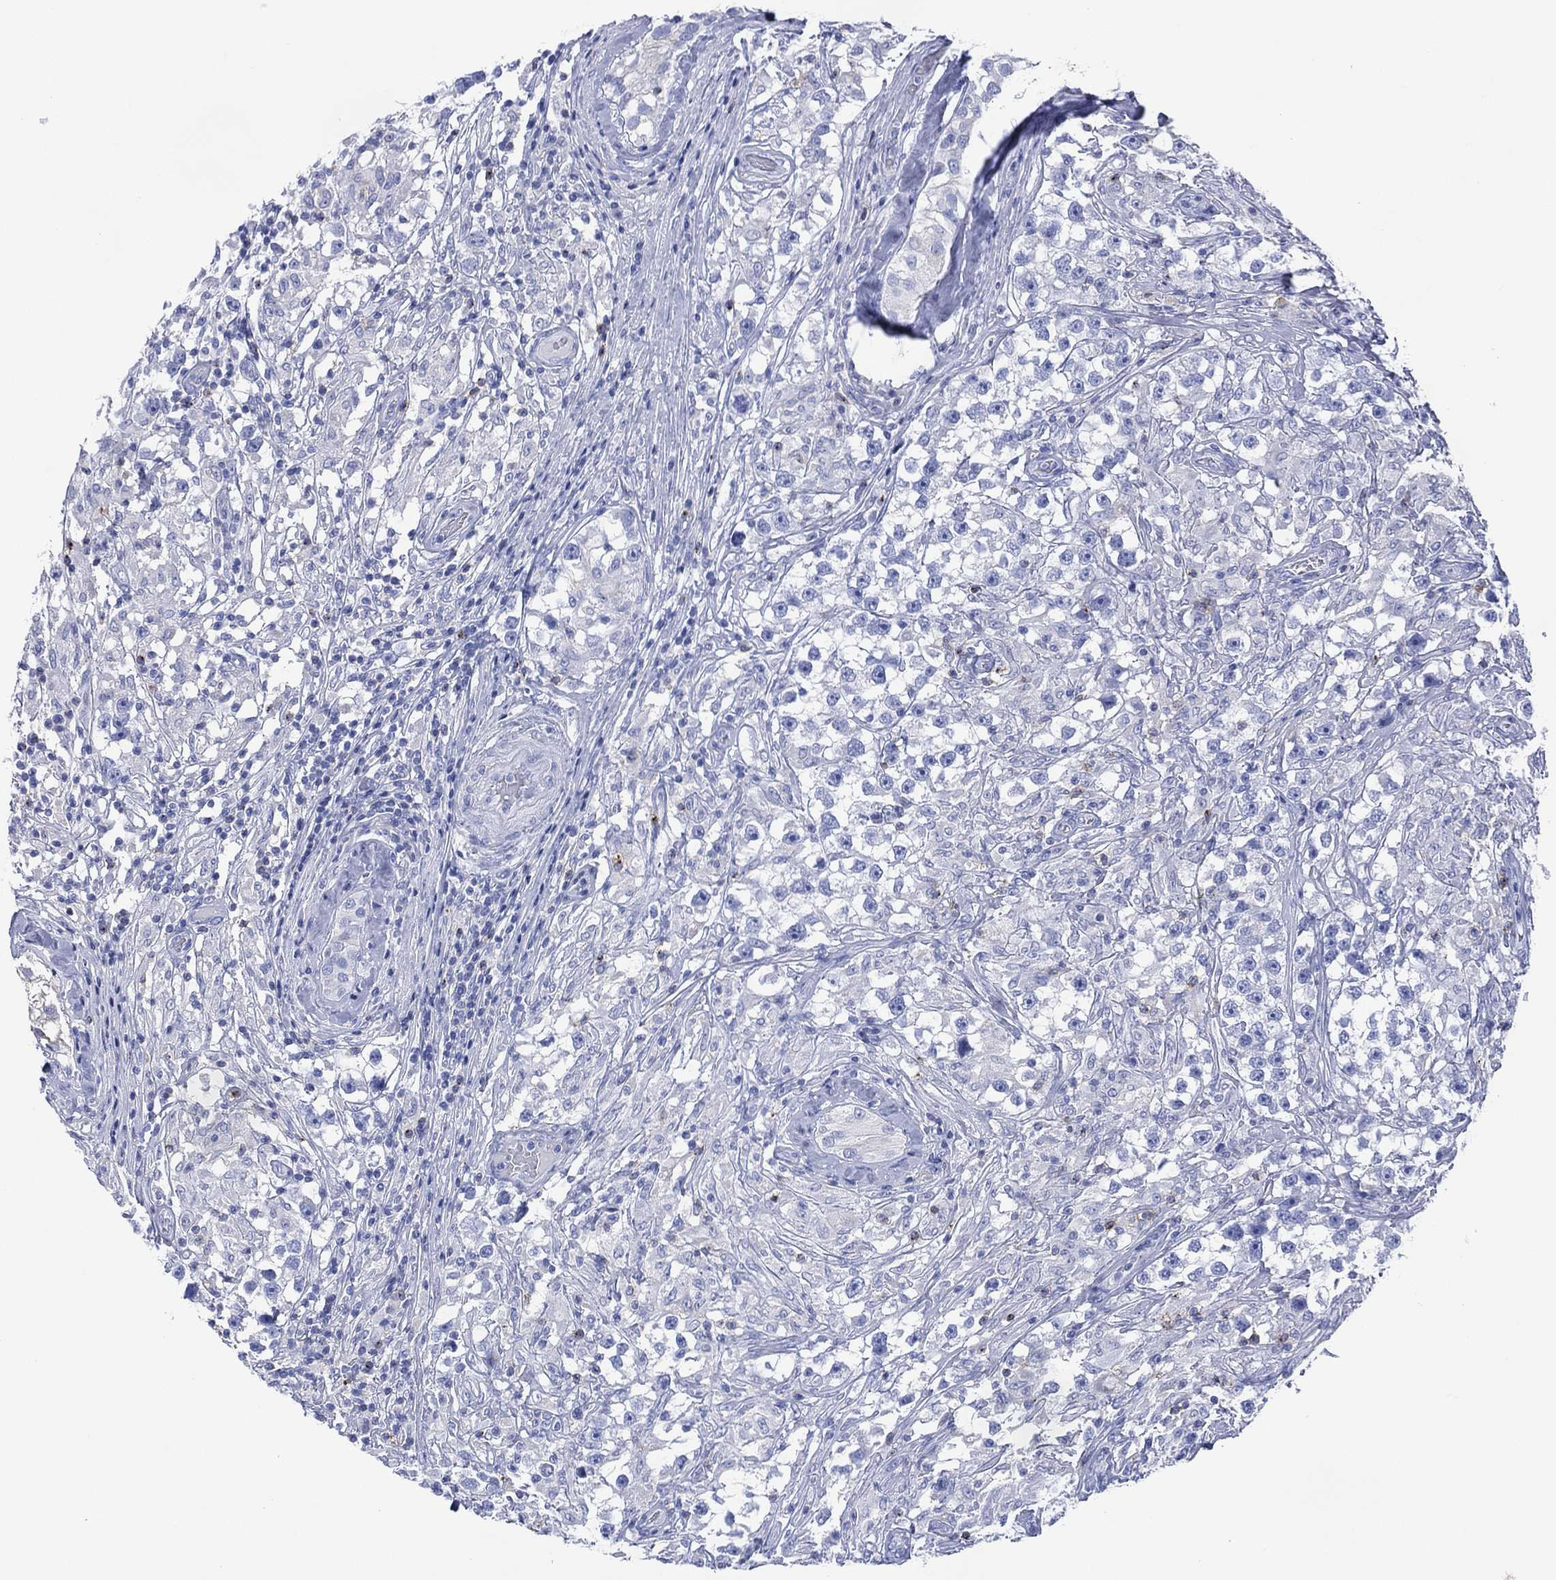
{"staining": {"intensity": "negative", "quantity": "none", "location": "none"}, "tissue": "testis cancer", "cell_type": "Tumor cells", "image_type": "cancer", "snomed": [{"axis": "morphology", "description": "Seminoma, NOS"}, {"axis": "topography", "description": "Testis"}], "caption": "Tumor cells show no significant protein positivity in testis cancer (seminoma).", "gene": "DPP4", "patient": {"sex": "male", "age": 46}}